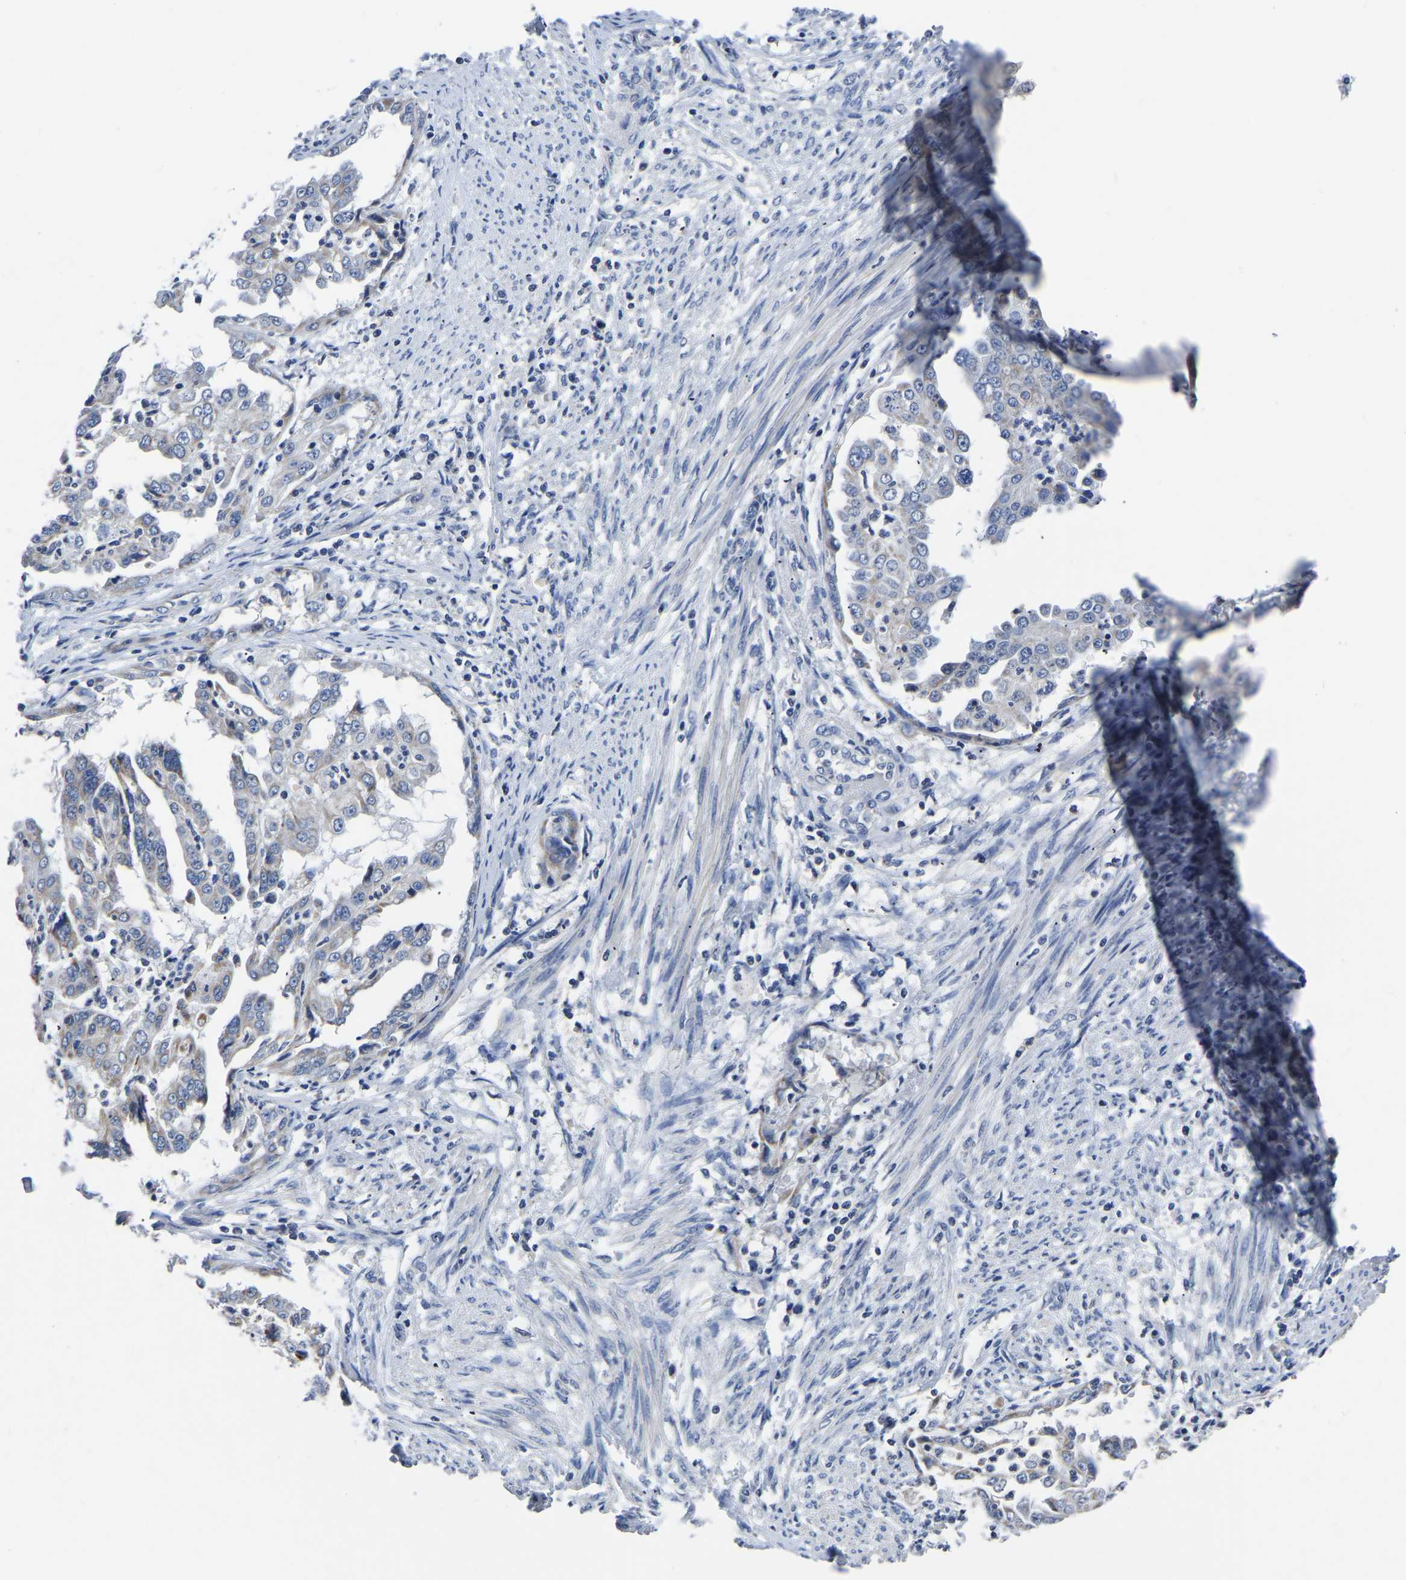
{"staining": {"intensity": "moderate", "quantity": "<25%", "location": "cytoplasmic/membranous"}, "tissue": "endometrial cancer", "cell_type": "Tumor cells", "image_type": "cancer", "snomed": [{"axis": "morphology", "description": "Adenocarcinoma, NOS"}, {"axis": "topography", "description": "Endometrium"}], "caption": "Immunohistochemistry (IHC) of endometrial adenocarcinoma displays low levels of moderate cytoplasmic/membranous expression in about <25% of tumor cells. (DAB IHC, brown staining for protein, blue staining for nuclei).", "gene": "FGD5", "patient": {"sex": "female", "age": 85}}